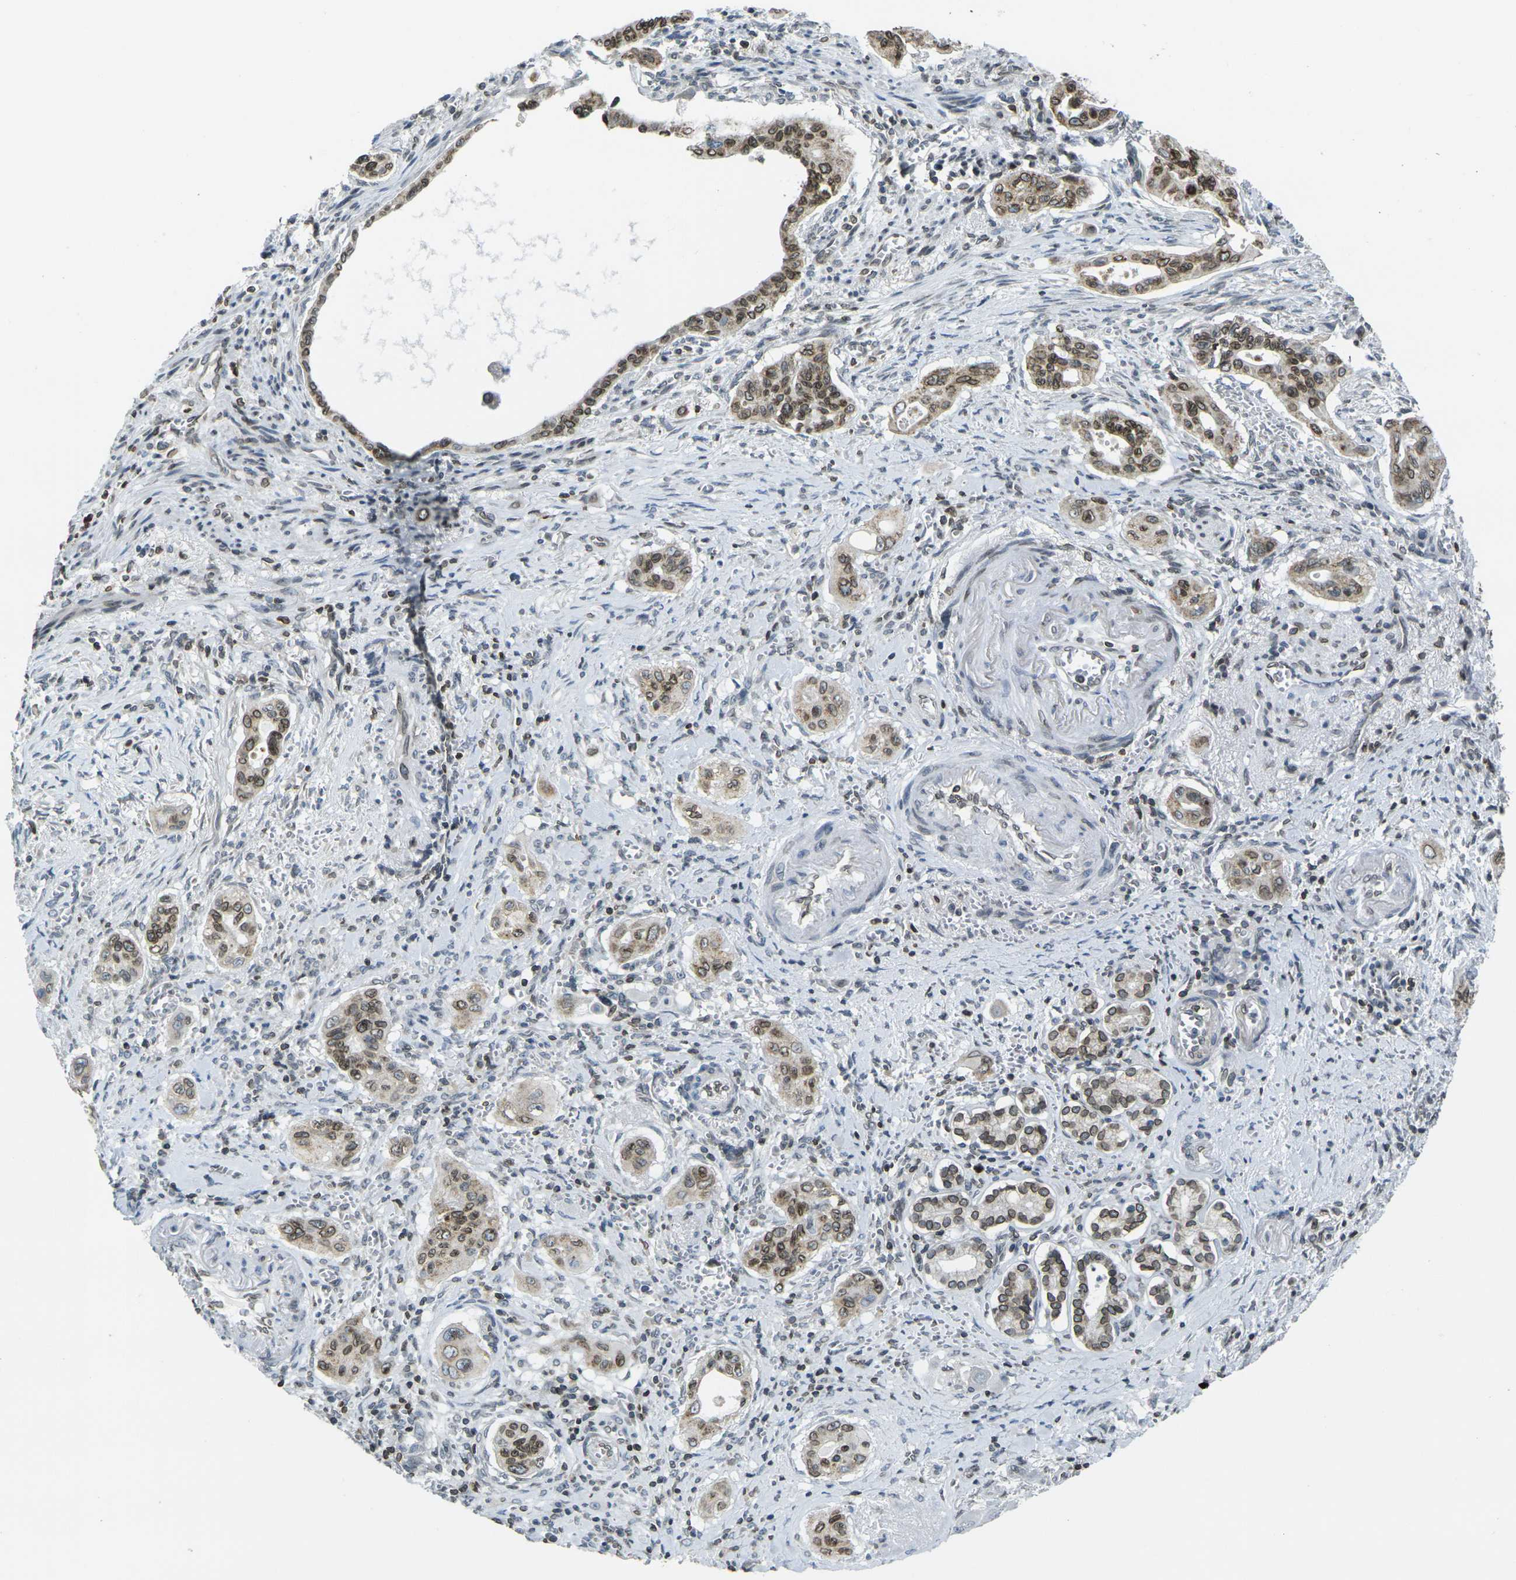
{"staining": {"intensity": "strong", "quantity": ">75%", "location": "cytoplasmic/membranous,nuclear"}, "tissue": "pancreatic cancer", "cell_type": "Tumor cells", "image_type": "cancer", "snomed": [{"axis": "morphology", "description": "Adenocarcinoma, NOS"}, {"axis": "topography", "description": "Pancreas"}], "caption": "Human pancreatic cancer stained for a protein (brown) reveals strong cytoplasmic/membranous and nuclear positive positivity in about >75% of tumor cells.", "gene": "BRDT", "patient": {"sex": "male", "age": 77}}